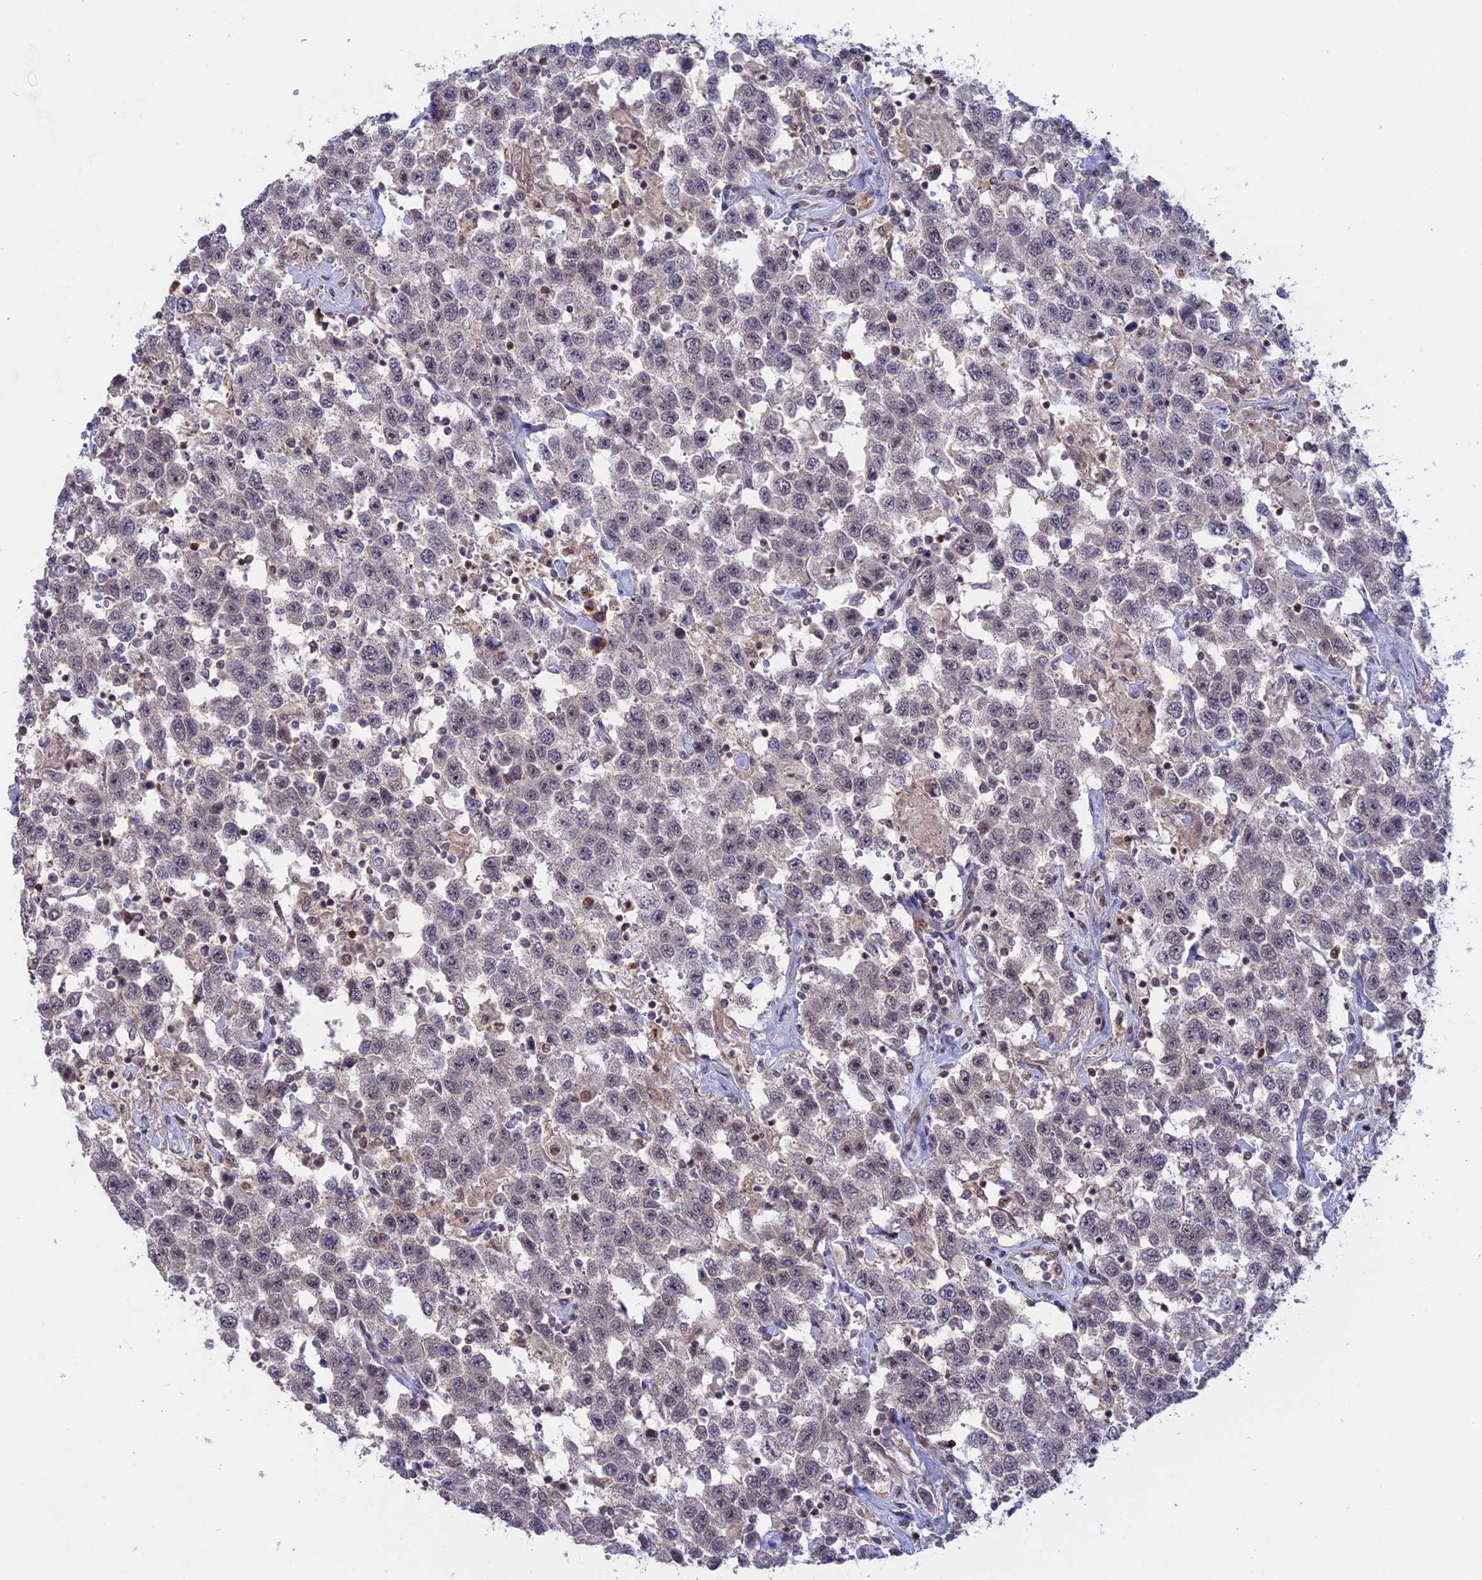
{"staining": {"intensity": "negative", "quantity": "none", "location": "none"}, "tissue": "testis cancer", "cell_type": "Tumor cells", "image_type": "cancer", "snomed": [{"axis": "morphology", "description": "Seminoma, NOS"}, {"axis": "topography", "description": "Testis"}], "caption": "Tumor cells show no significant protein expression in testis cancer (seminoma).", "gene": "GSKIP", "patient": {"sex": "male", "age": 41}}